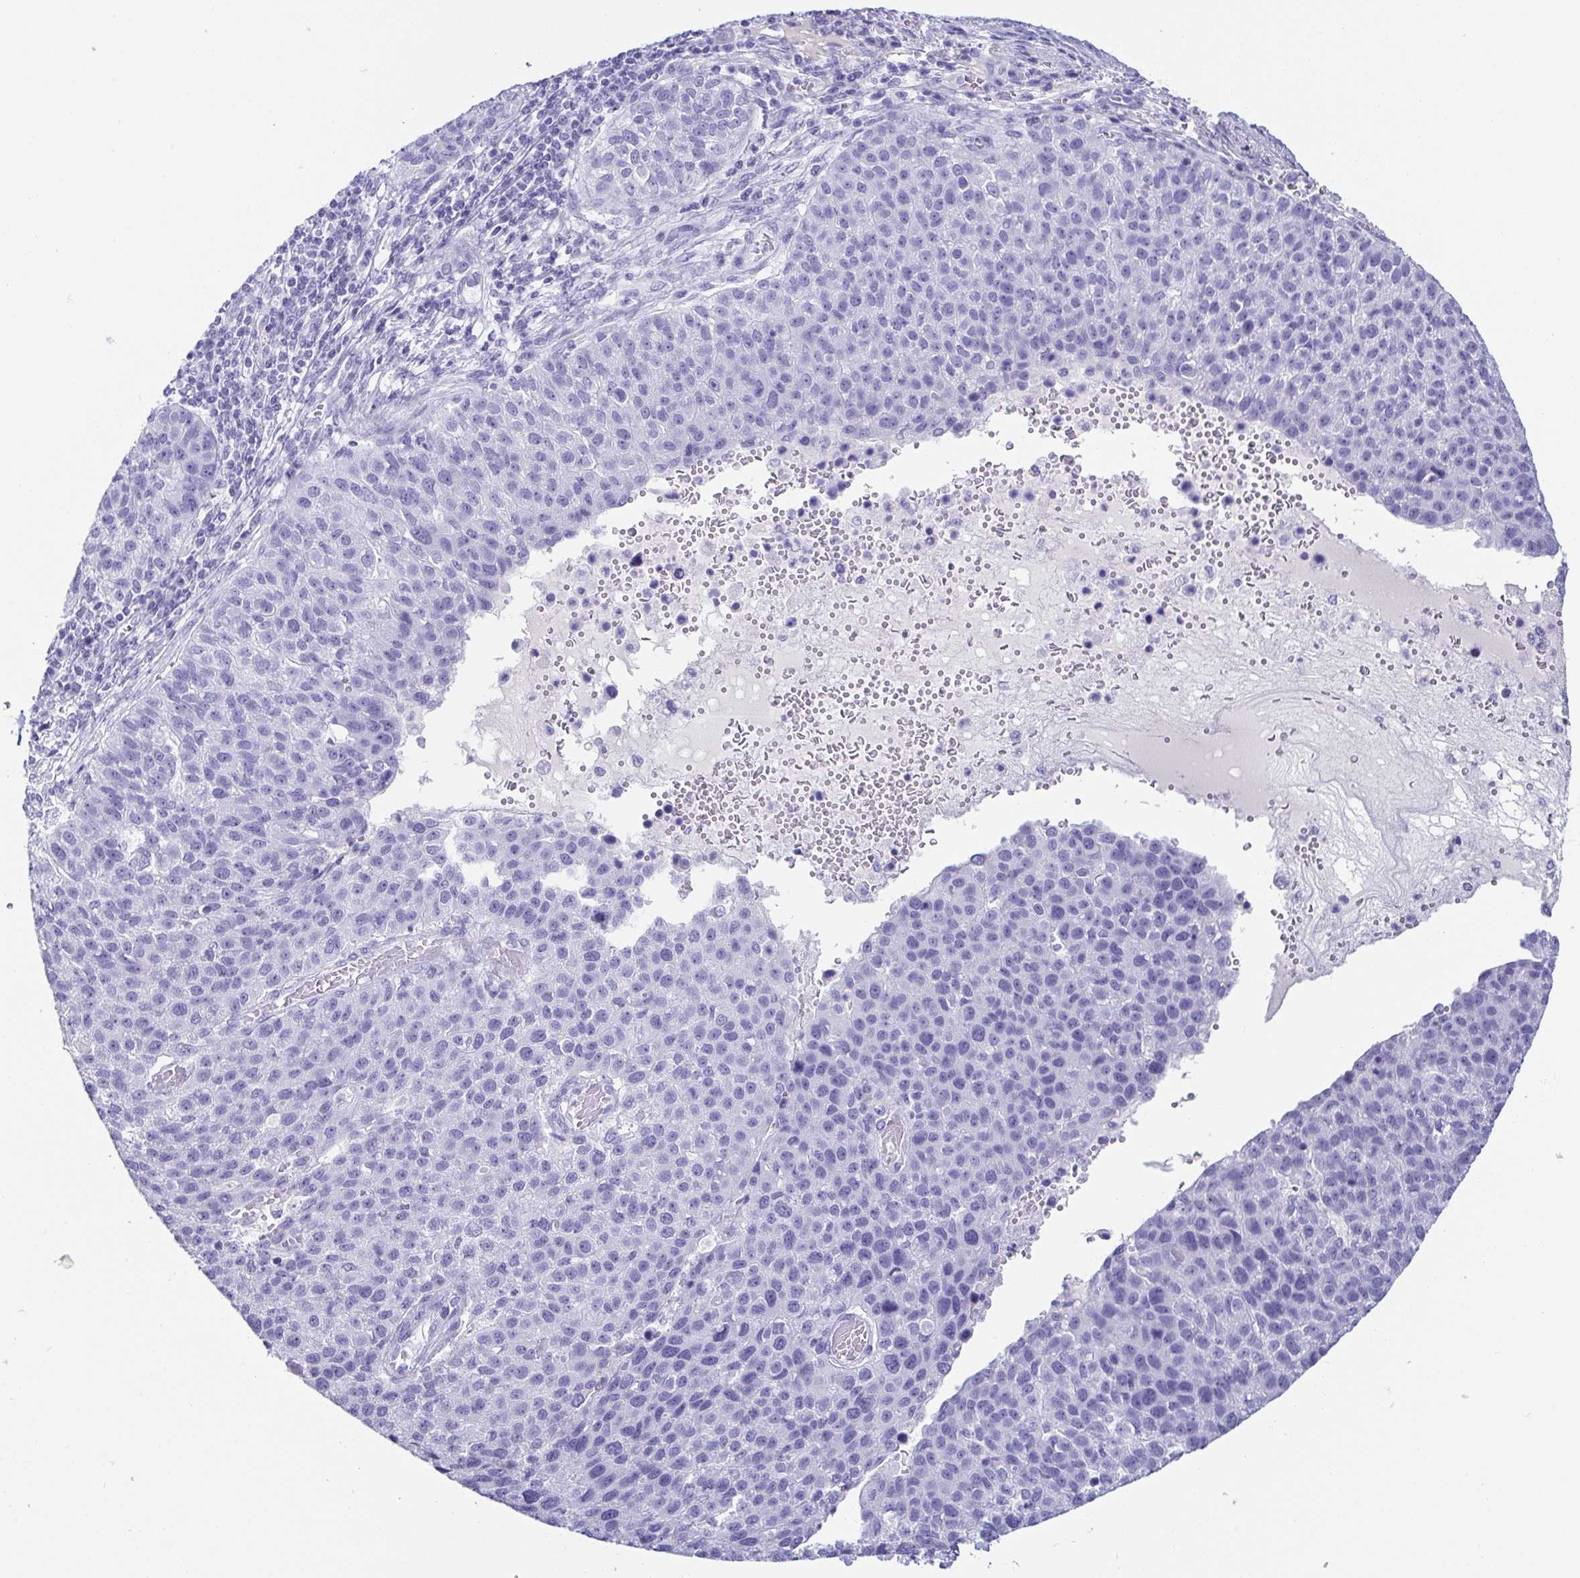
{"staining": {"intensity": "negative", "quantity": "none", "location": "none"}, "tissue": "pancreatic cancer", "cell_type": "Tumor cells", "image_type": "cancer", "snomed": [{"axis": "morphology", "description": "Adenocarcinoma, NOS"}, {"axis": "topography", "description": "Pancreas"}], "caption": "The IHC histopathology image has no significant positivity in tumor cells of pancreatic cancer tissue.", "gene": "CD164L2", "patient": {"sex": "female", "age": 61}}